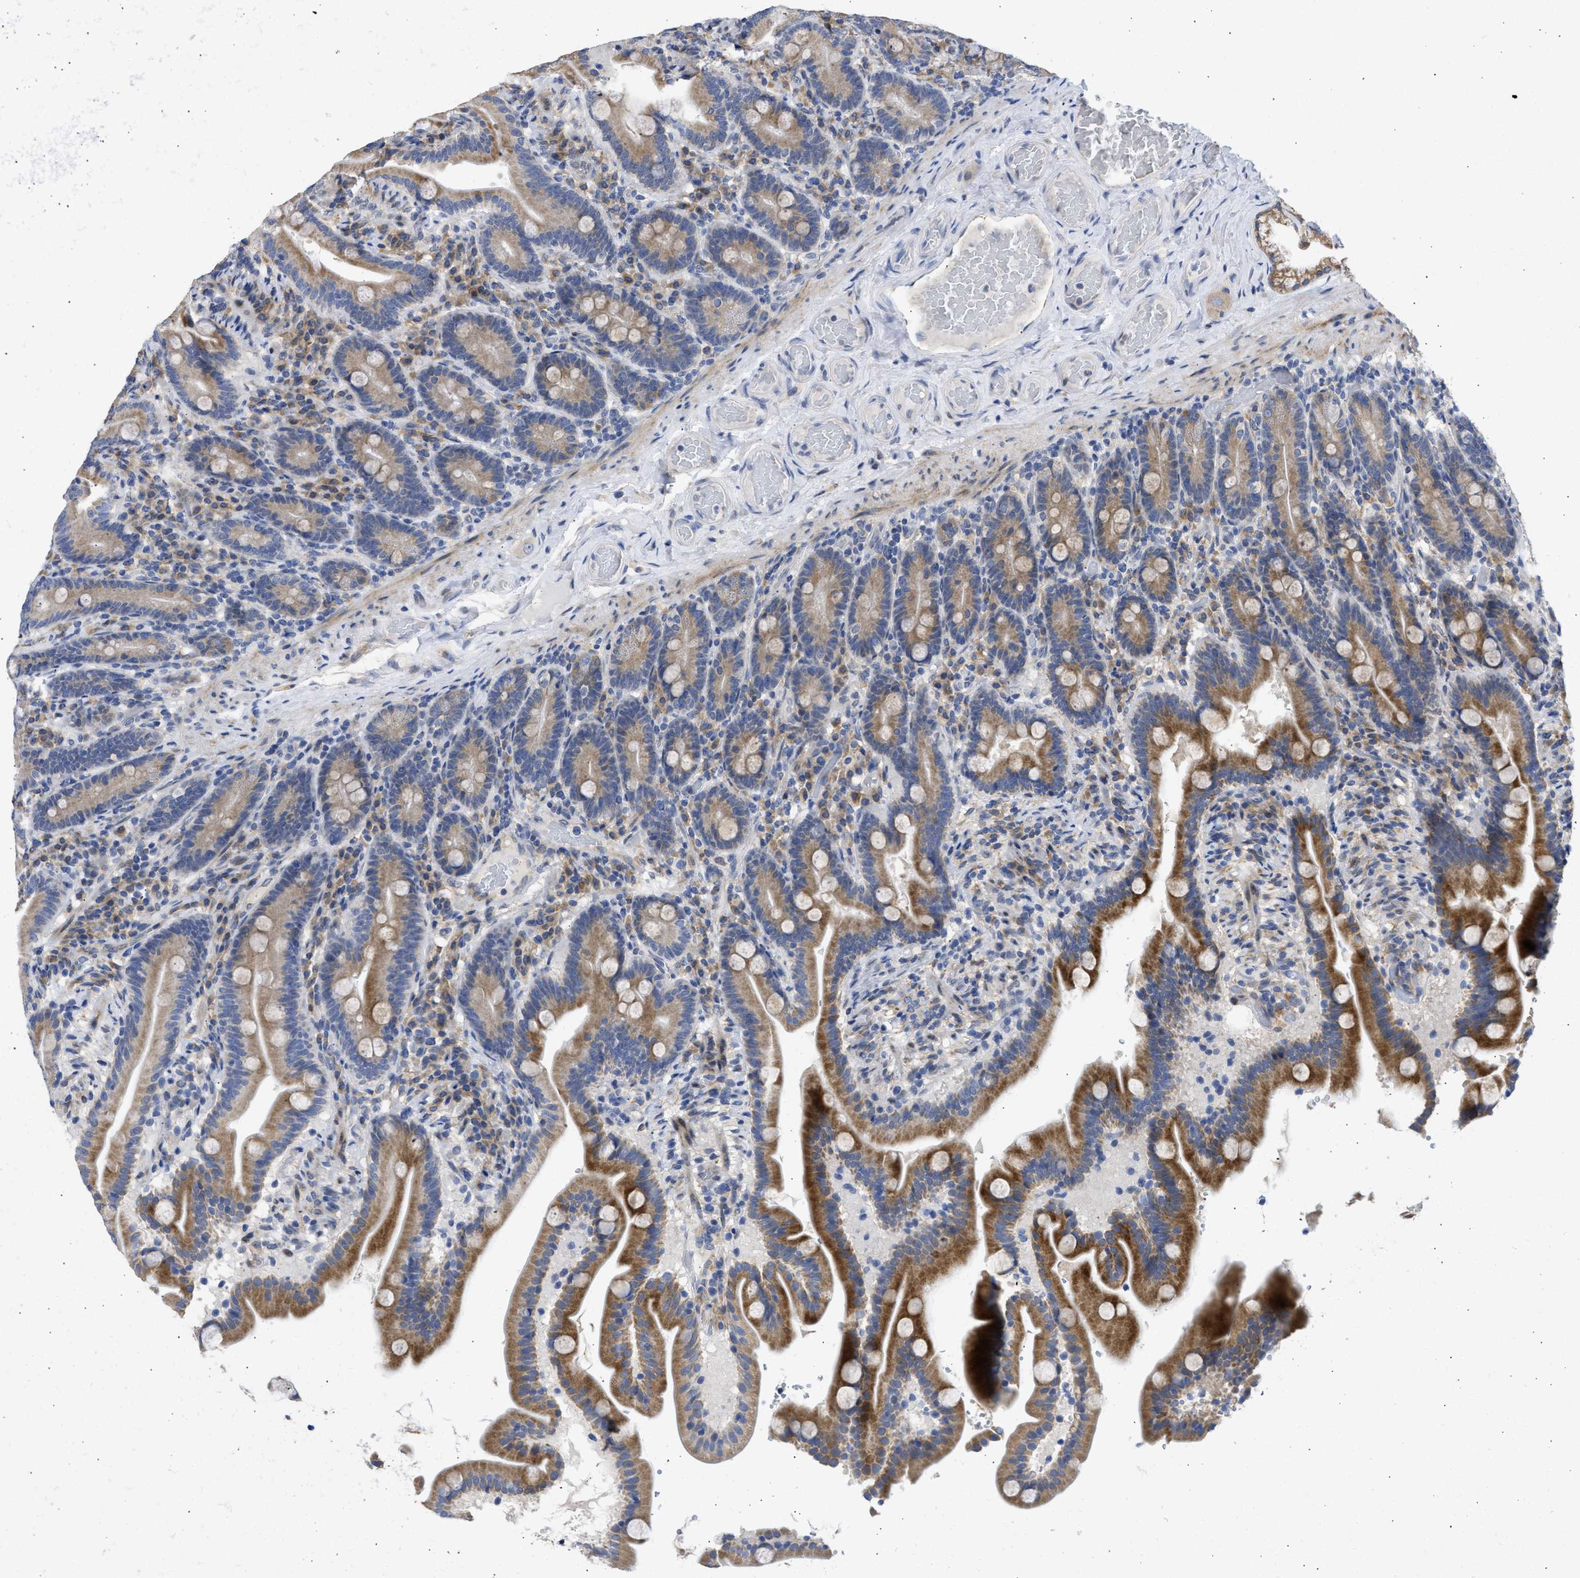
{"staining": {"intensity": "moderate", "quantity": ">75%", "location": "cytoplasmic/membranous"}, "tissue": "duodenum", "cell_type": "Glandular cells", "image_type": "normal", "snomed": [{"axis": "morphology", "description": "Normal tissue, NOS"}, {"axis": "topography", "description": "Duodenum"}], "caption": "Immunohistochemistry of normal duodenum displays medium levels of moderate cytoplasmic/membranous staining in approximately >75% of glandular cells.", "gene": "TMED1", "patient": {"sex": "male", "age": 54}}